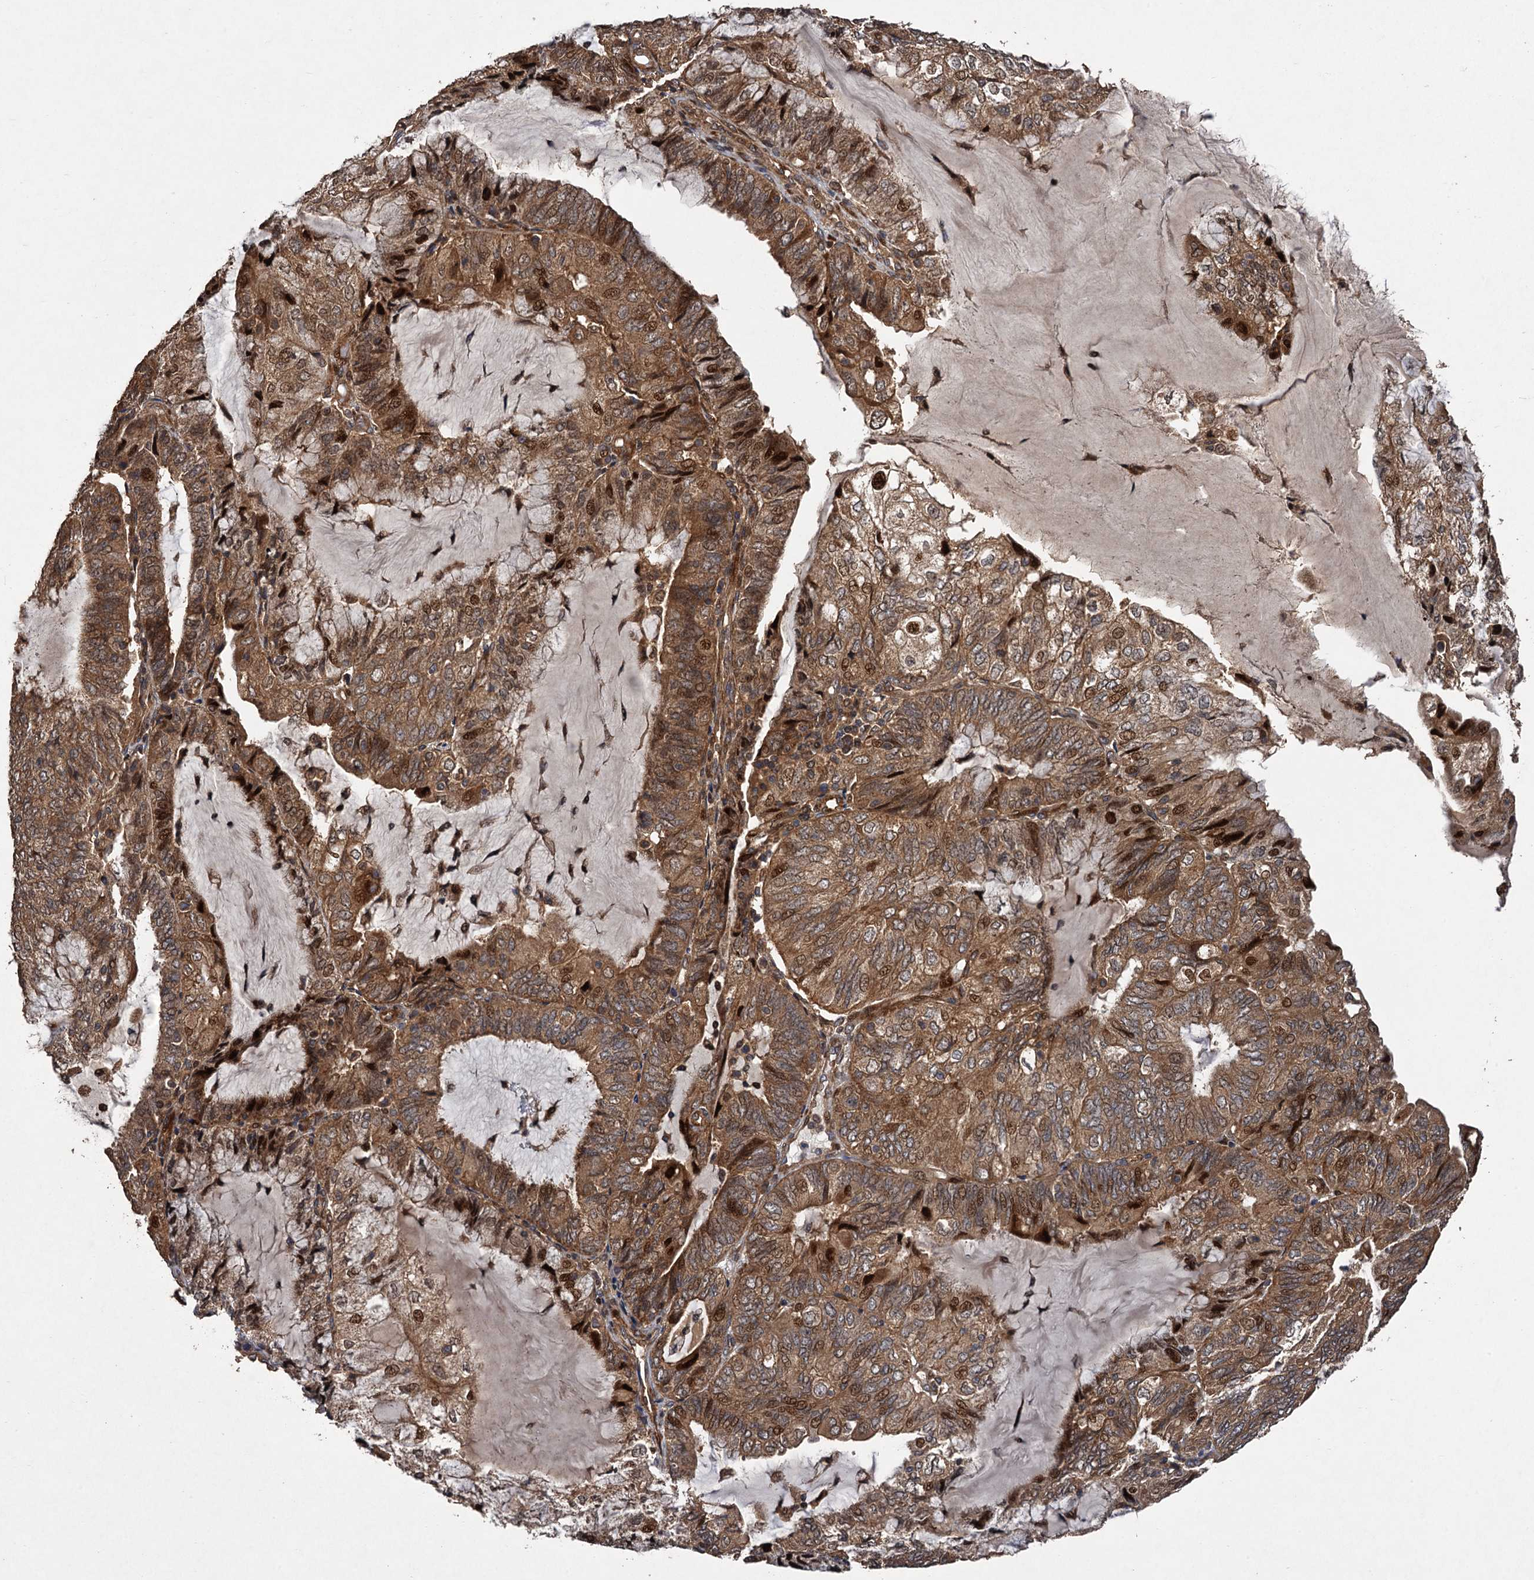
{"staining": {"intensity": "moderate", "quantity": ">75%", "location": "cytoplasmic/membranous,nuclear"}, "tissue": "endometrial cancer", "cell_type": "Tumor cells", "image_type": "cancer", "snomed": [{"axis": "morphology", "description": "Adenocarcinoma, NOS"}, {"axis": "topography", "description": "Endometrium"}], "caption": "Immunohistochemistry (IHC) histopathology image of endometrial adenocarcinoma stained for a protein (brown), which displays medium levels of moderate cytoplasmic/membranous and nuclear expression in about >75% of tumor cells.", "gene": "TMEM39B", "patient": {"sex": "female", "age": 81}}